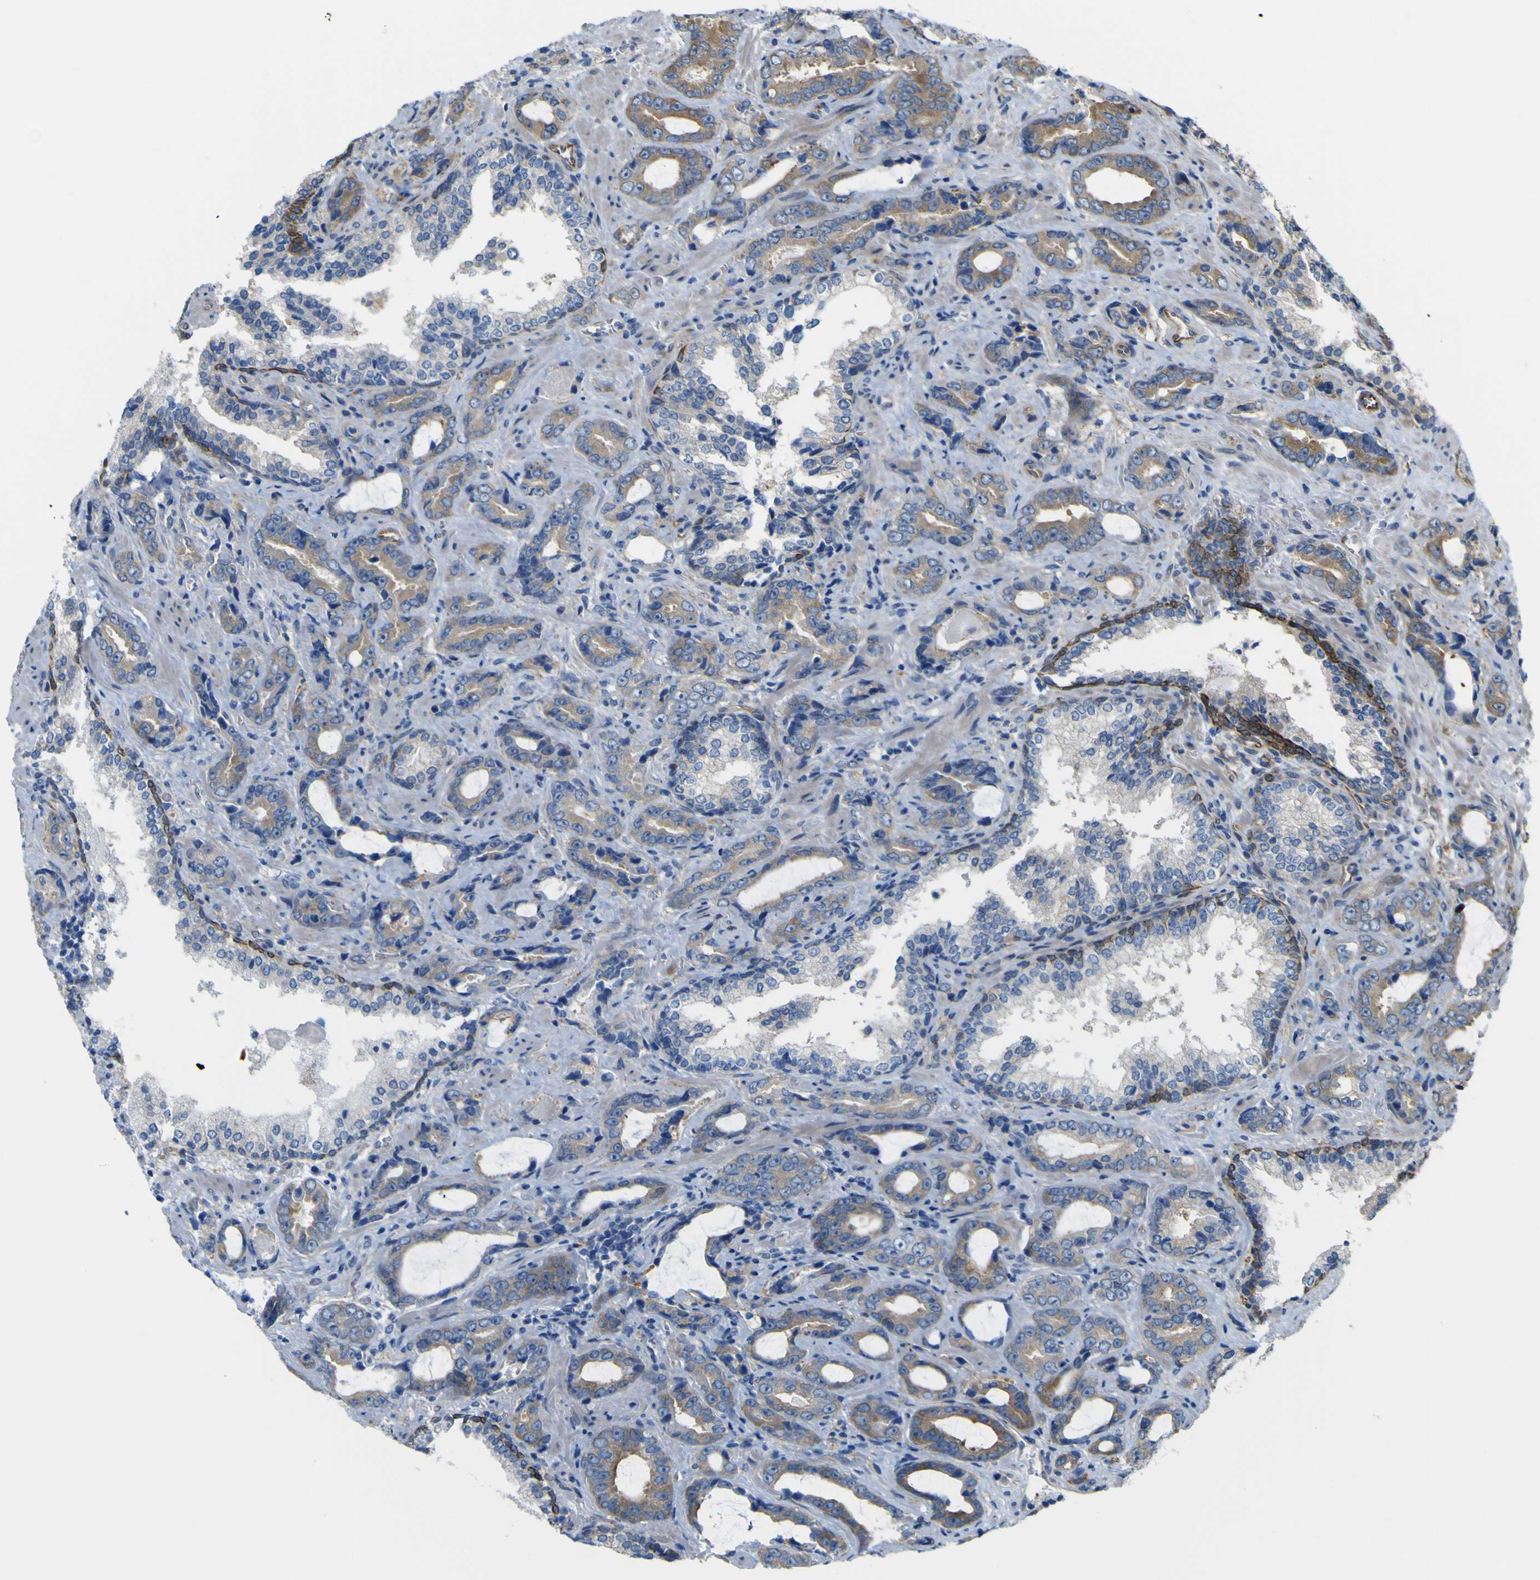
{"staining": {"intensity": "moderate", "quantity": ">75%", "location": "cytoplasmic/membranous"}, "tissue": "prostate cancer", "cell_type": "Tumor cells", "image_type": "cancer", "snomed": [{"axis": "morphology", "description": "Adenocarcinoma, Low grade"}, {"axis": "topography", "description": "Prostate"}], "caption": "Human prostate low-grade adenocarcinoma stained with a protein marker demonstrates moderate staining in tumor cells.", "gene": "JPH1", "patient": {"sex": "male", "age": 60}}